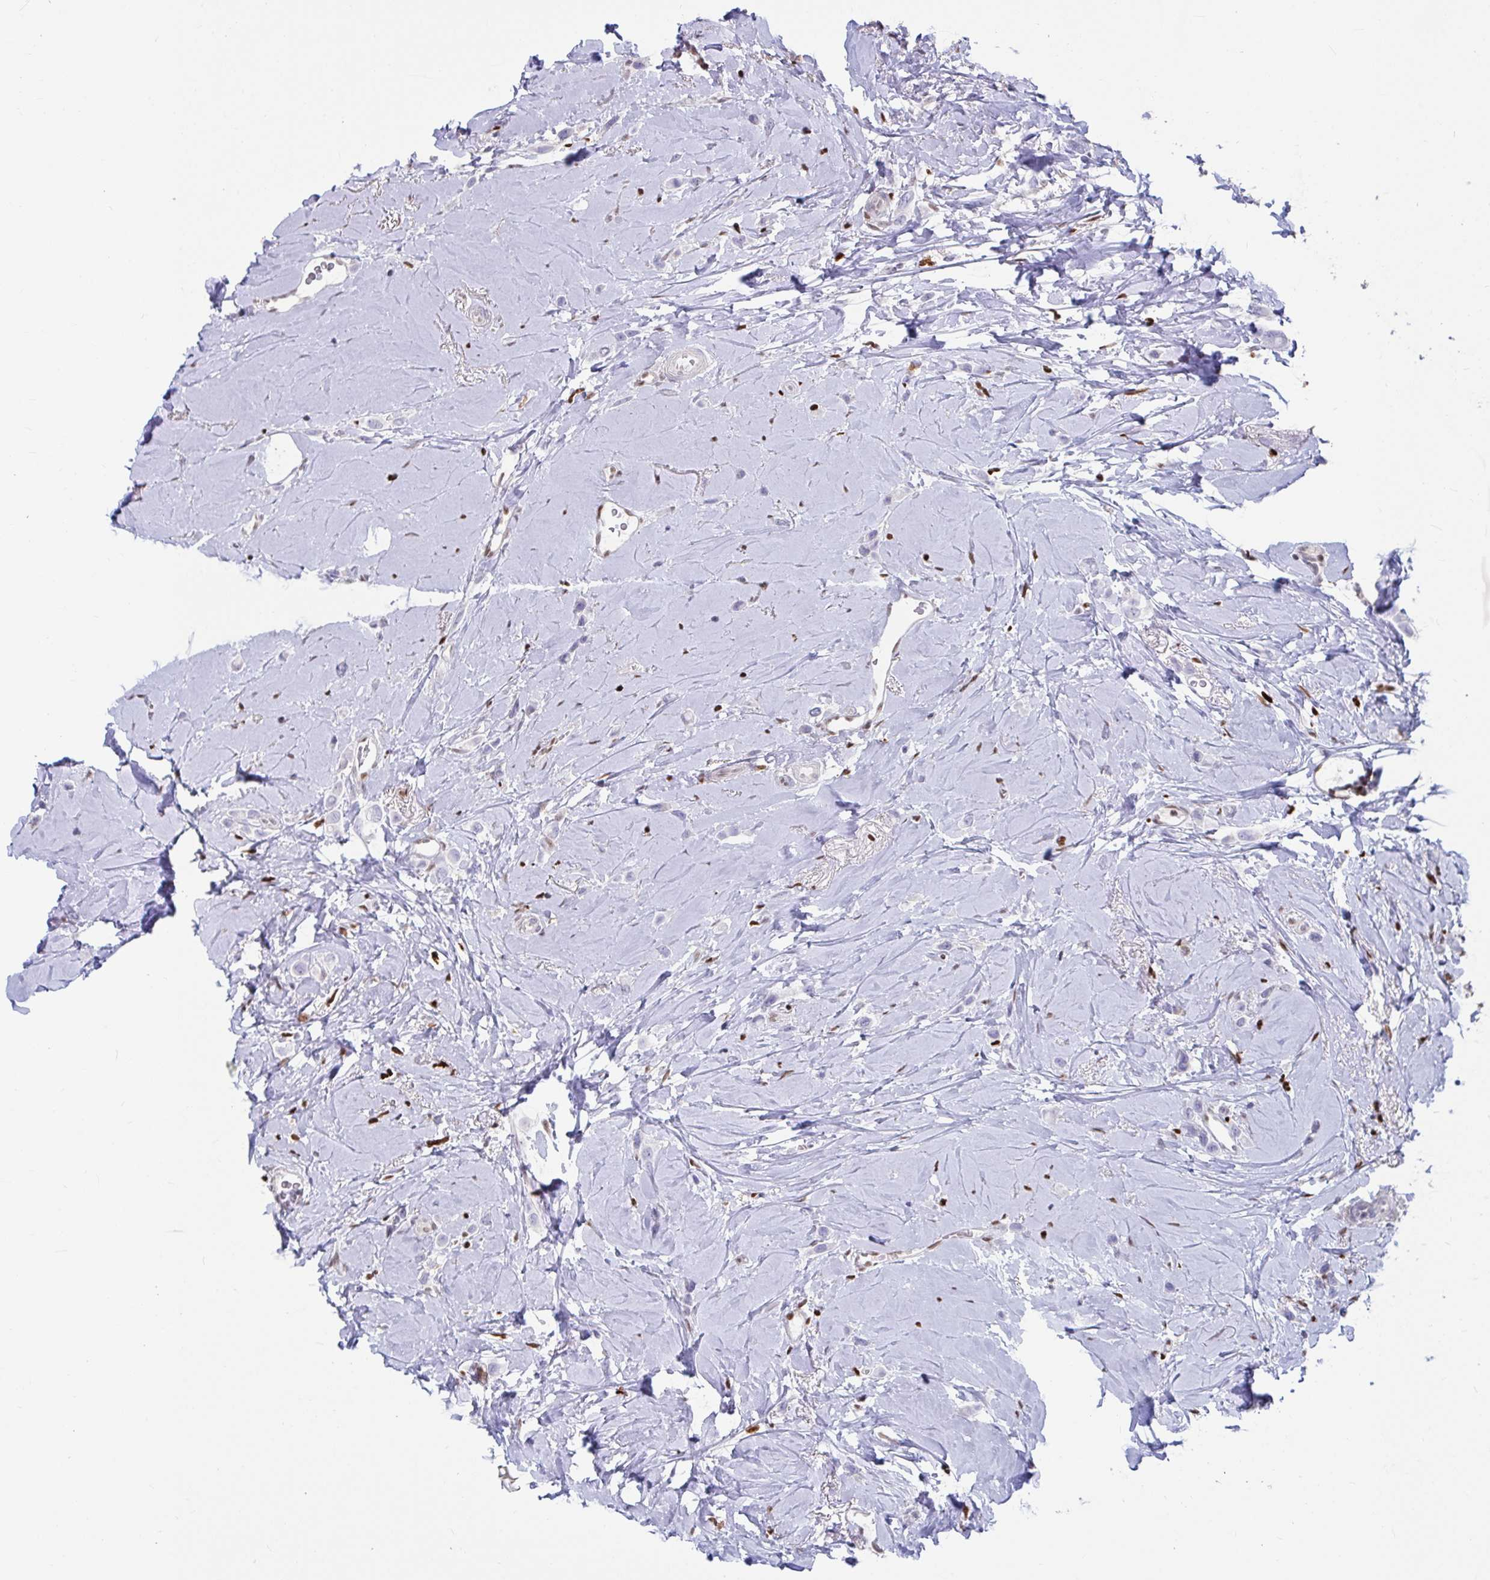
{"staining": {"intensity": "negative", "quantity": "none", "location": "none"}, "tissue": "breast cancer", "cell_type": "Tumor cells", "image_type": "cancer", "snomed": [{"axis": "morphology", "description": "Lobular carcinoma"}, {"axis": "topography", "description": "Breast"}], "caption": "Breast cancer (lobular carcinoma) stained for a protein using IHC exhibits no expression tumor cells.", "gene": "ZNF586", "patient": {"sex": "female", "age": 66}}